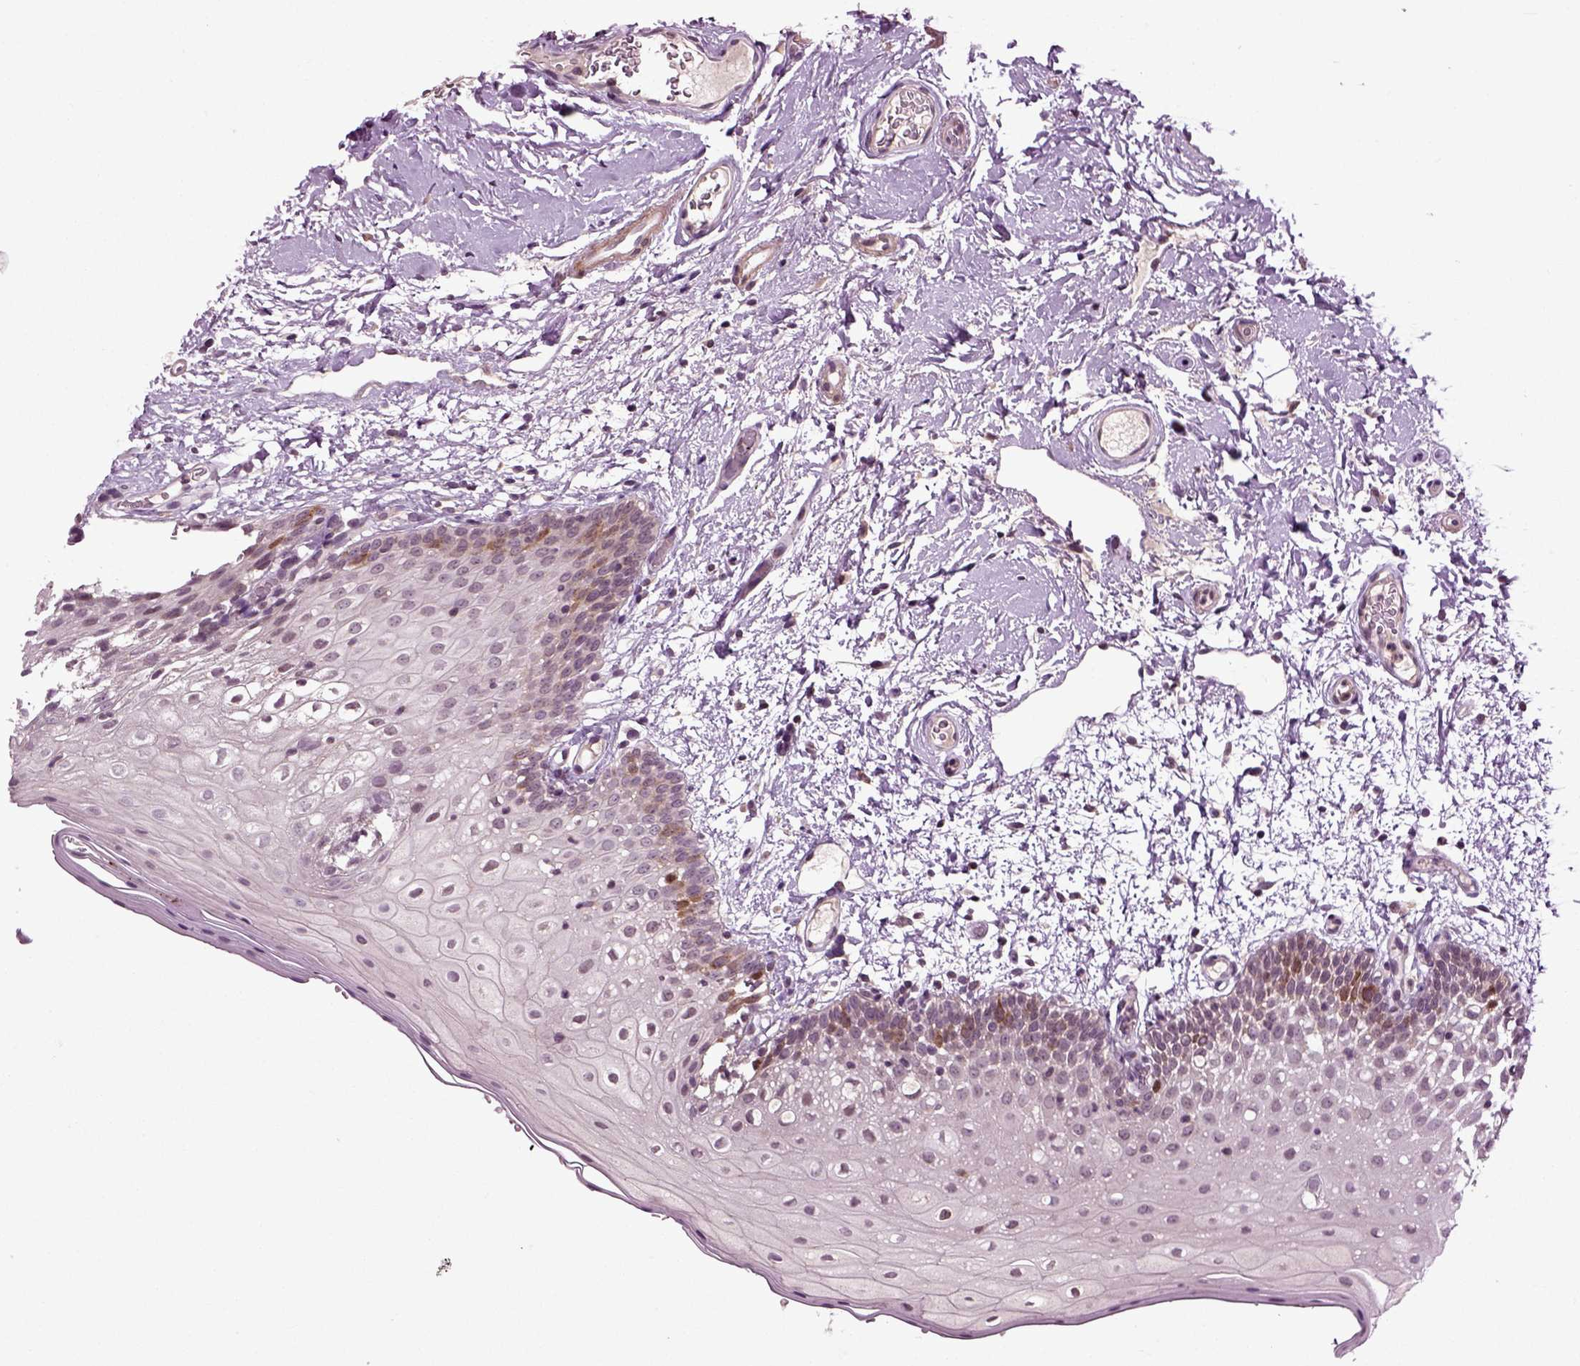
{"staining": {"intensity": "strong", "quantity": "<25%", "location": "cytoplasmic/membranous"}, "tissue": "oral mucosa", "cell_type": "Squamous epithelial cells", "image_type": "normal", "snomed": [{"axis": "morphology", "description": "Normal tissue, NOS"}, {"axis": "morphology", "description": "Squamous cell carcinoma, NOS"}, {"axis": "topography", "description": "Oral tissue"}, {"axis": "topography", "description": "Head-Neck"}], "caption": "High-magnification brightfield microscopy of unremarkable oral mucosa stained with DAB (brown) and counterstained with hematoxylin (blue). squamous epithelial cells exhibit strong cytoplasmic/membranous expression is seen in about<25% of cells. (IHC, brightfield microscopy, high magnification).", "gene": "KNSTRN", "patient": {"sex": "male", "age": 69}}